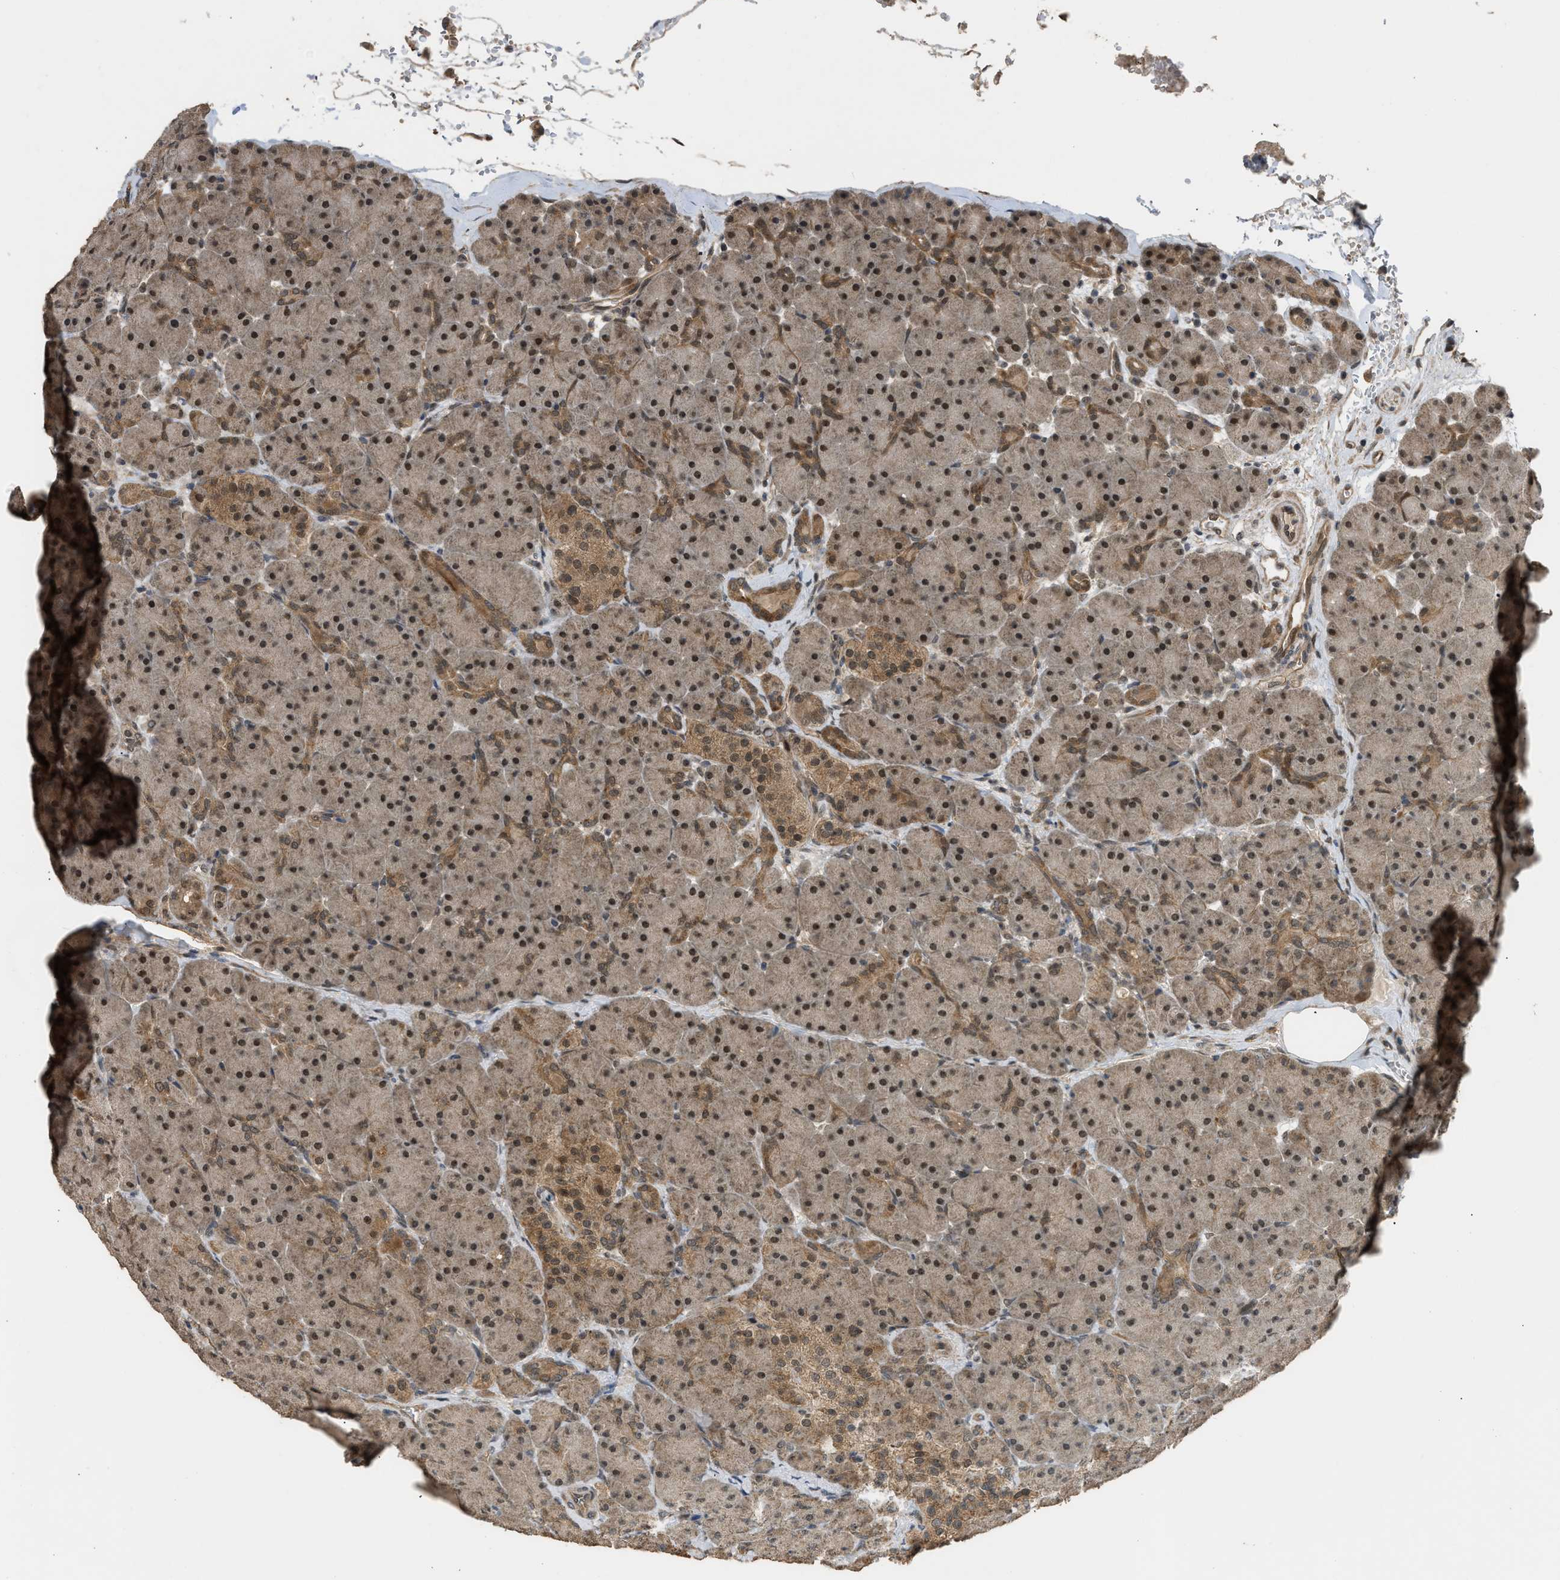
{"staining": {"intensity": "moderate", "quantity": "25%-75%", "location": "nuclear"}, "tissue": "pancreas", "cell_type": "Exocrine glandular cells", "image_type": "normal", "snomed": [{"axis": "morphology", "description": "Normal tissue, NOS"}, {"axis": "topography", "description": "Pancreas"}], "caption": "Immunohistochemical staining of unremarkable human pancreas shows moderate nuclear protein expression in approximately 25%-75% of exocrine glandular cells.", "gene": "GET1", "patient": {"sex": "male", "age": 66}}